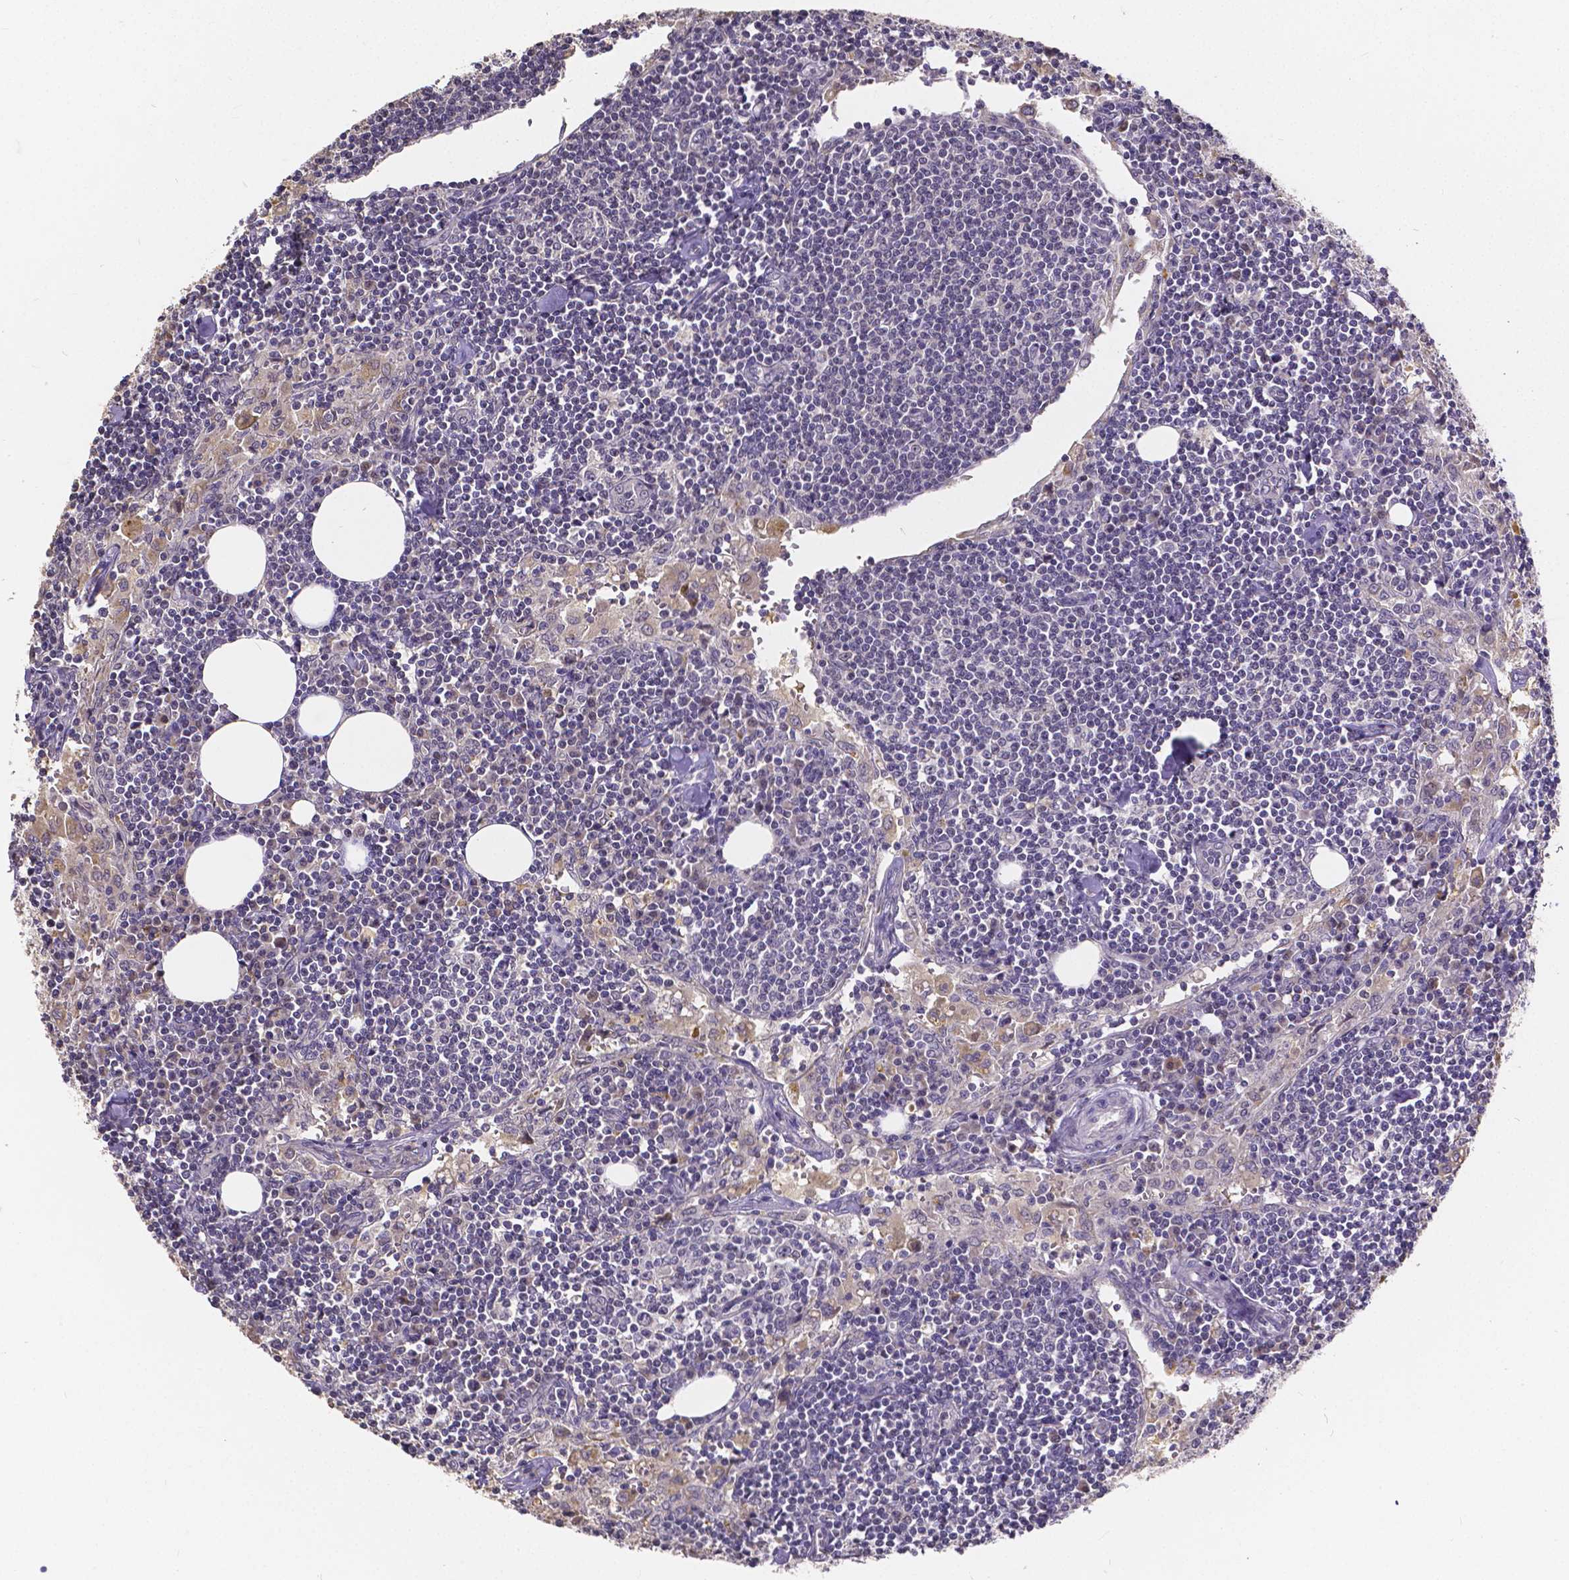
{"staining": {"intensity": "negative", "quantity": "none", "location": "none"}, "tissue": "lymph node", "cell_type": "Germinal center cells", "image_type": "normal", "snomed": [{"axis": "morphology", "description": "Normal tissue, NOS"}, {"axis": "topography", "description": "Lymph node"}], "caption": "Protein analysis of benign lymph node displays no significant positivity in germinal center cells. (DAB immunohistochemistry (IHC), high magnification).", "gene": "CTNNA2", "patient": {"sex": "male", "age": 55}}